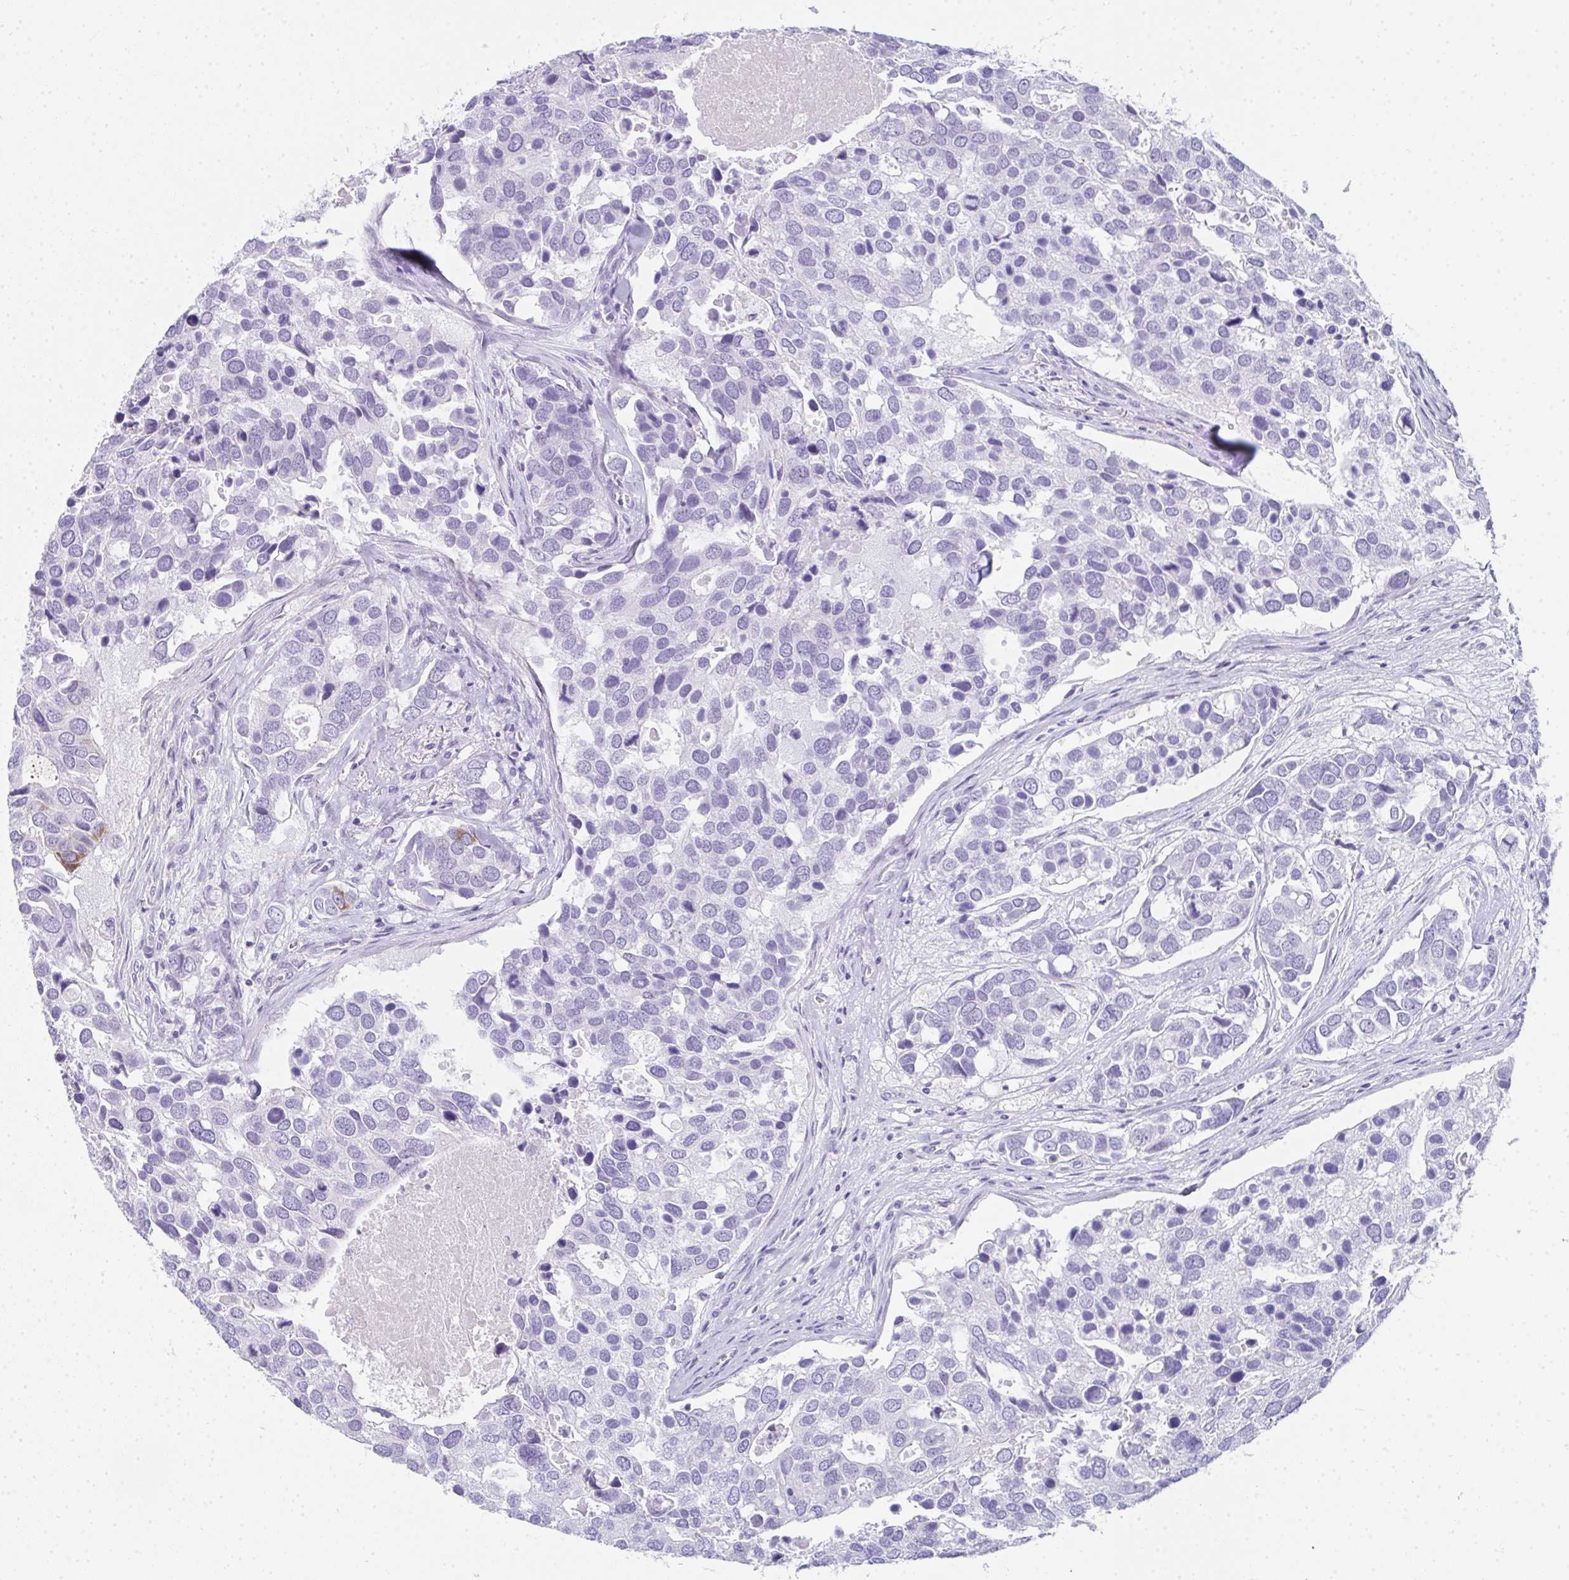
{"staining": {"intensity": "negative", "quantity": "none", "location": "none"}, "tissue": "breast cancer", "cell_type": "Tumor cells", "image_type": "cancer", "snomed": [{"axis": "morphology", "description": "Duct carcinoma"}, {"axis": "topography", "description": "Breast"}], "caption": "This is an IHC image of invasive ductal carcinoma (breast). There is no positivity in tumor cells.", "gene": "RLF", "patient": {"sex": "female", "age": 83}}